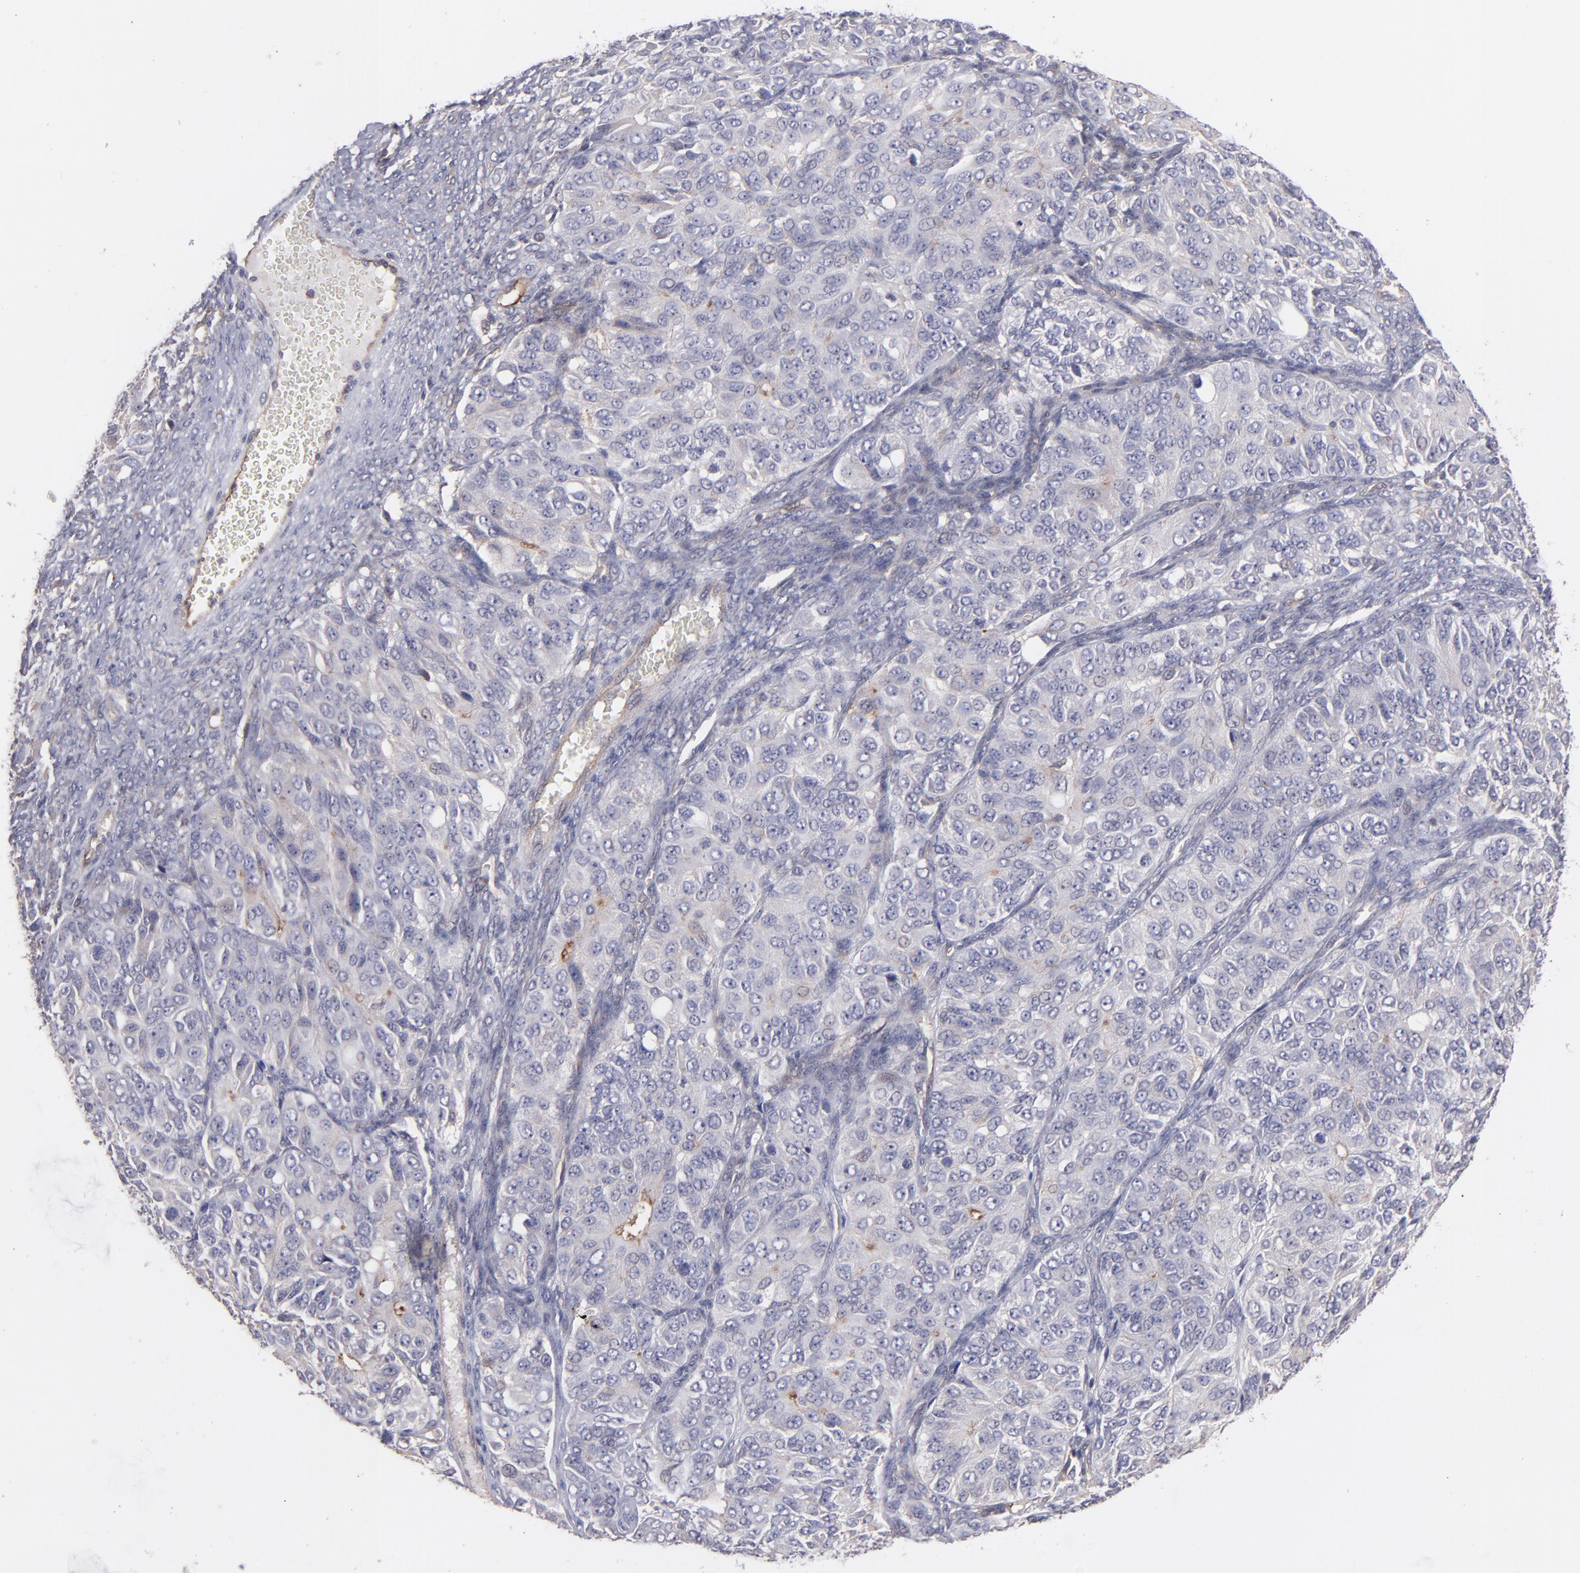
{"staining": {"intensity": "negative", "quantity": "none", "location": "none"}, "tissue": "ovarian cancer", "cell_type": "Tumor cells", "image_type": "cancer", "snomed": [{"axis": "morphology", "description": "Carcinoma, endometroid"}, {"axis": "topography", "description": "Ovary"}], "caption": "This is an immunohistochemistry photomicrograph of ovarian endometroid carcinoma. There is no expression in tumor cells.", "gene": "ICAM1", "patient": {"sex": "female", "age": 51}}